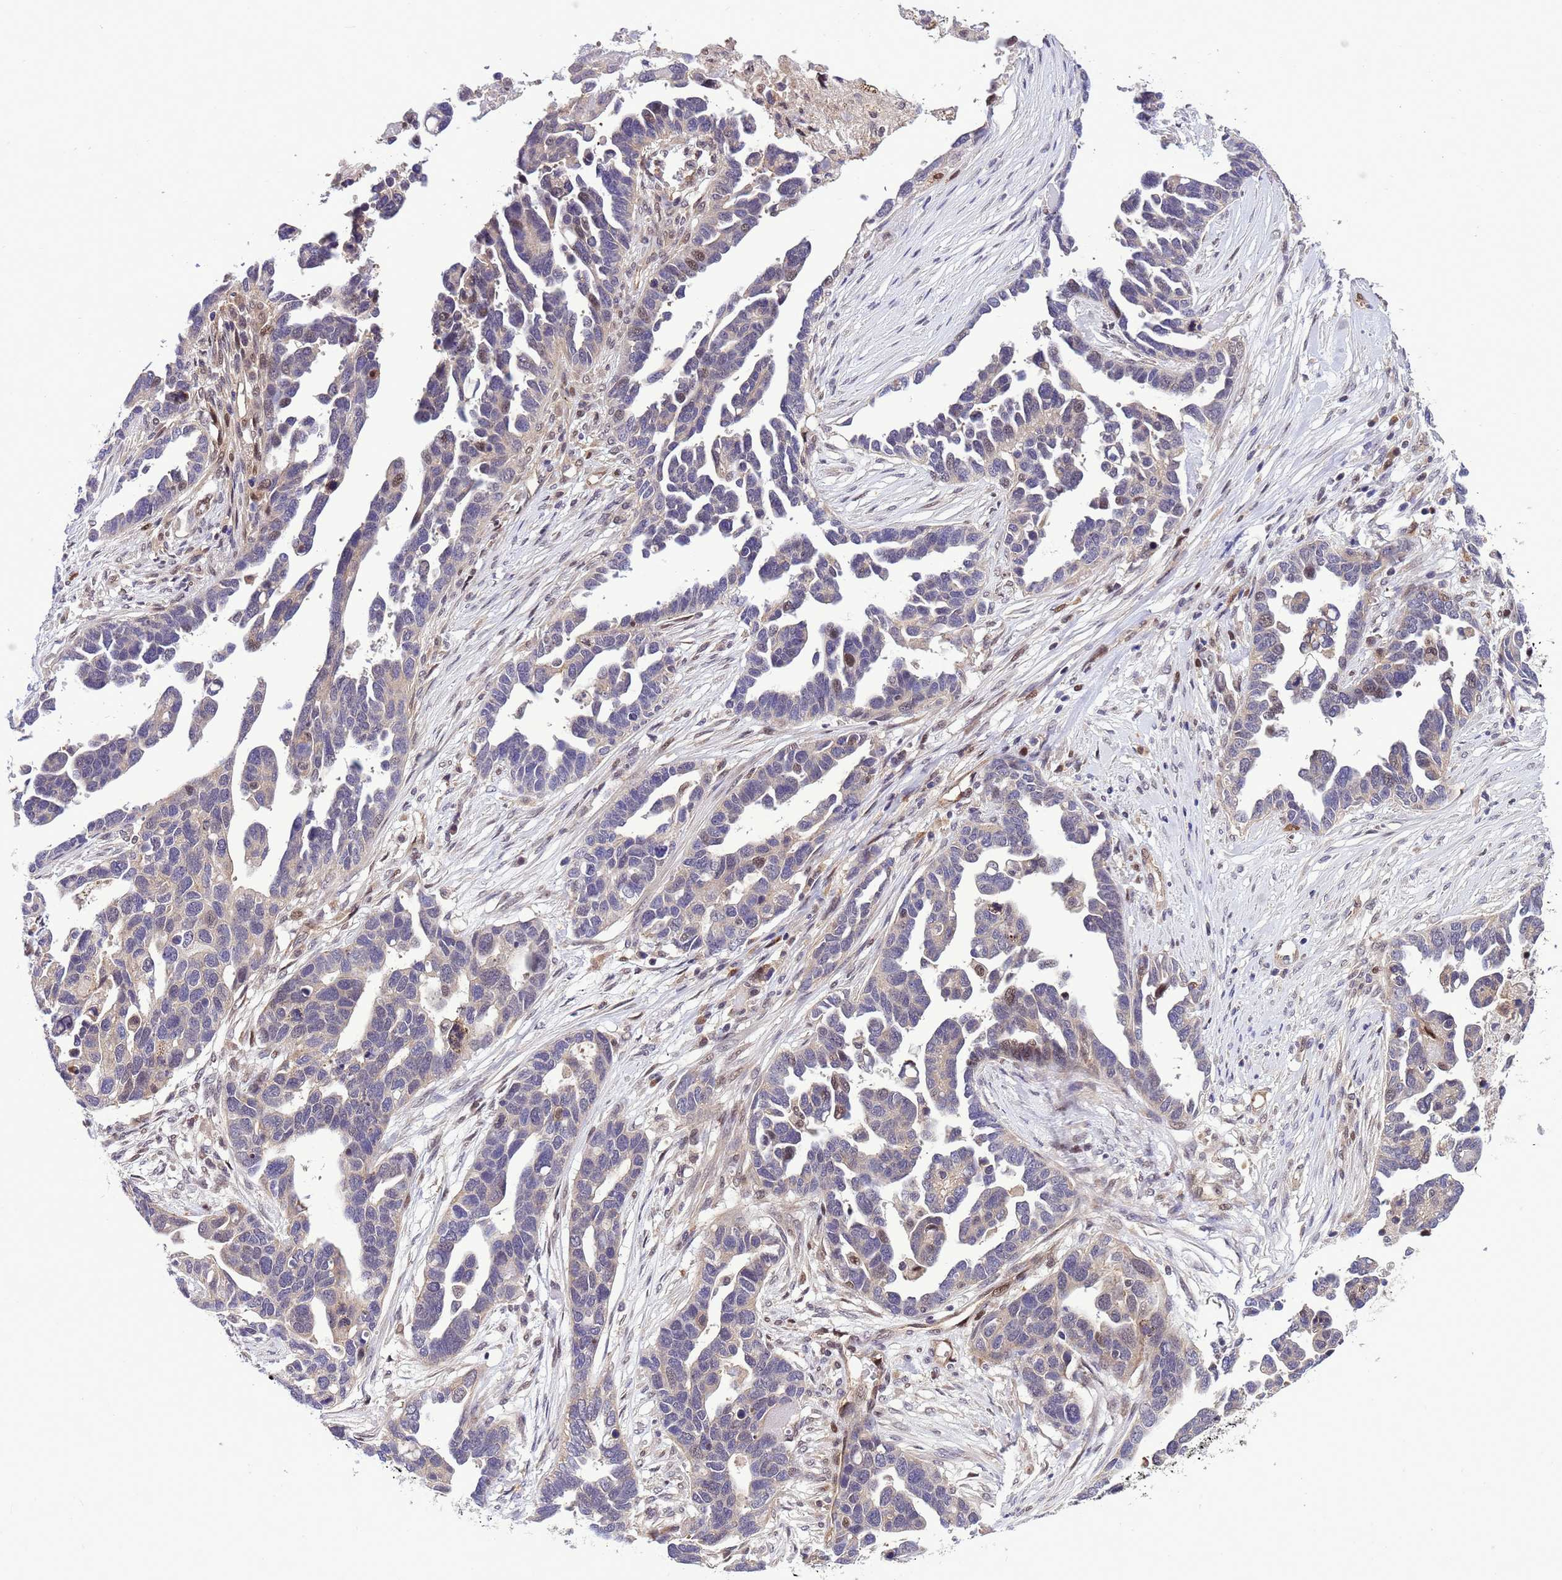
{"staining": {"intensity": "moderate", "quantity": "<25%", "location": "nuclear"}, "tissue": "ovarian cancer", "cell_type": "Tumor cells", "image_type": "cancer", "snomed": [{"axis": "morphology", "description": "Cystadenocarcinoma, serous, NOS"}, {"axis": "topography", "description": "Ovary"}], "caption": "Brown immunohistochemical staining in ovarian serous cystadenocarcinoma shows moderate nuclear expression in about <25% of tumor cells.", "gene": "RASD1", "patient": {"sex": "female", "age": 54}}